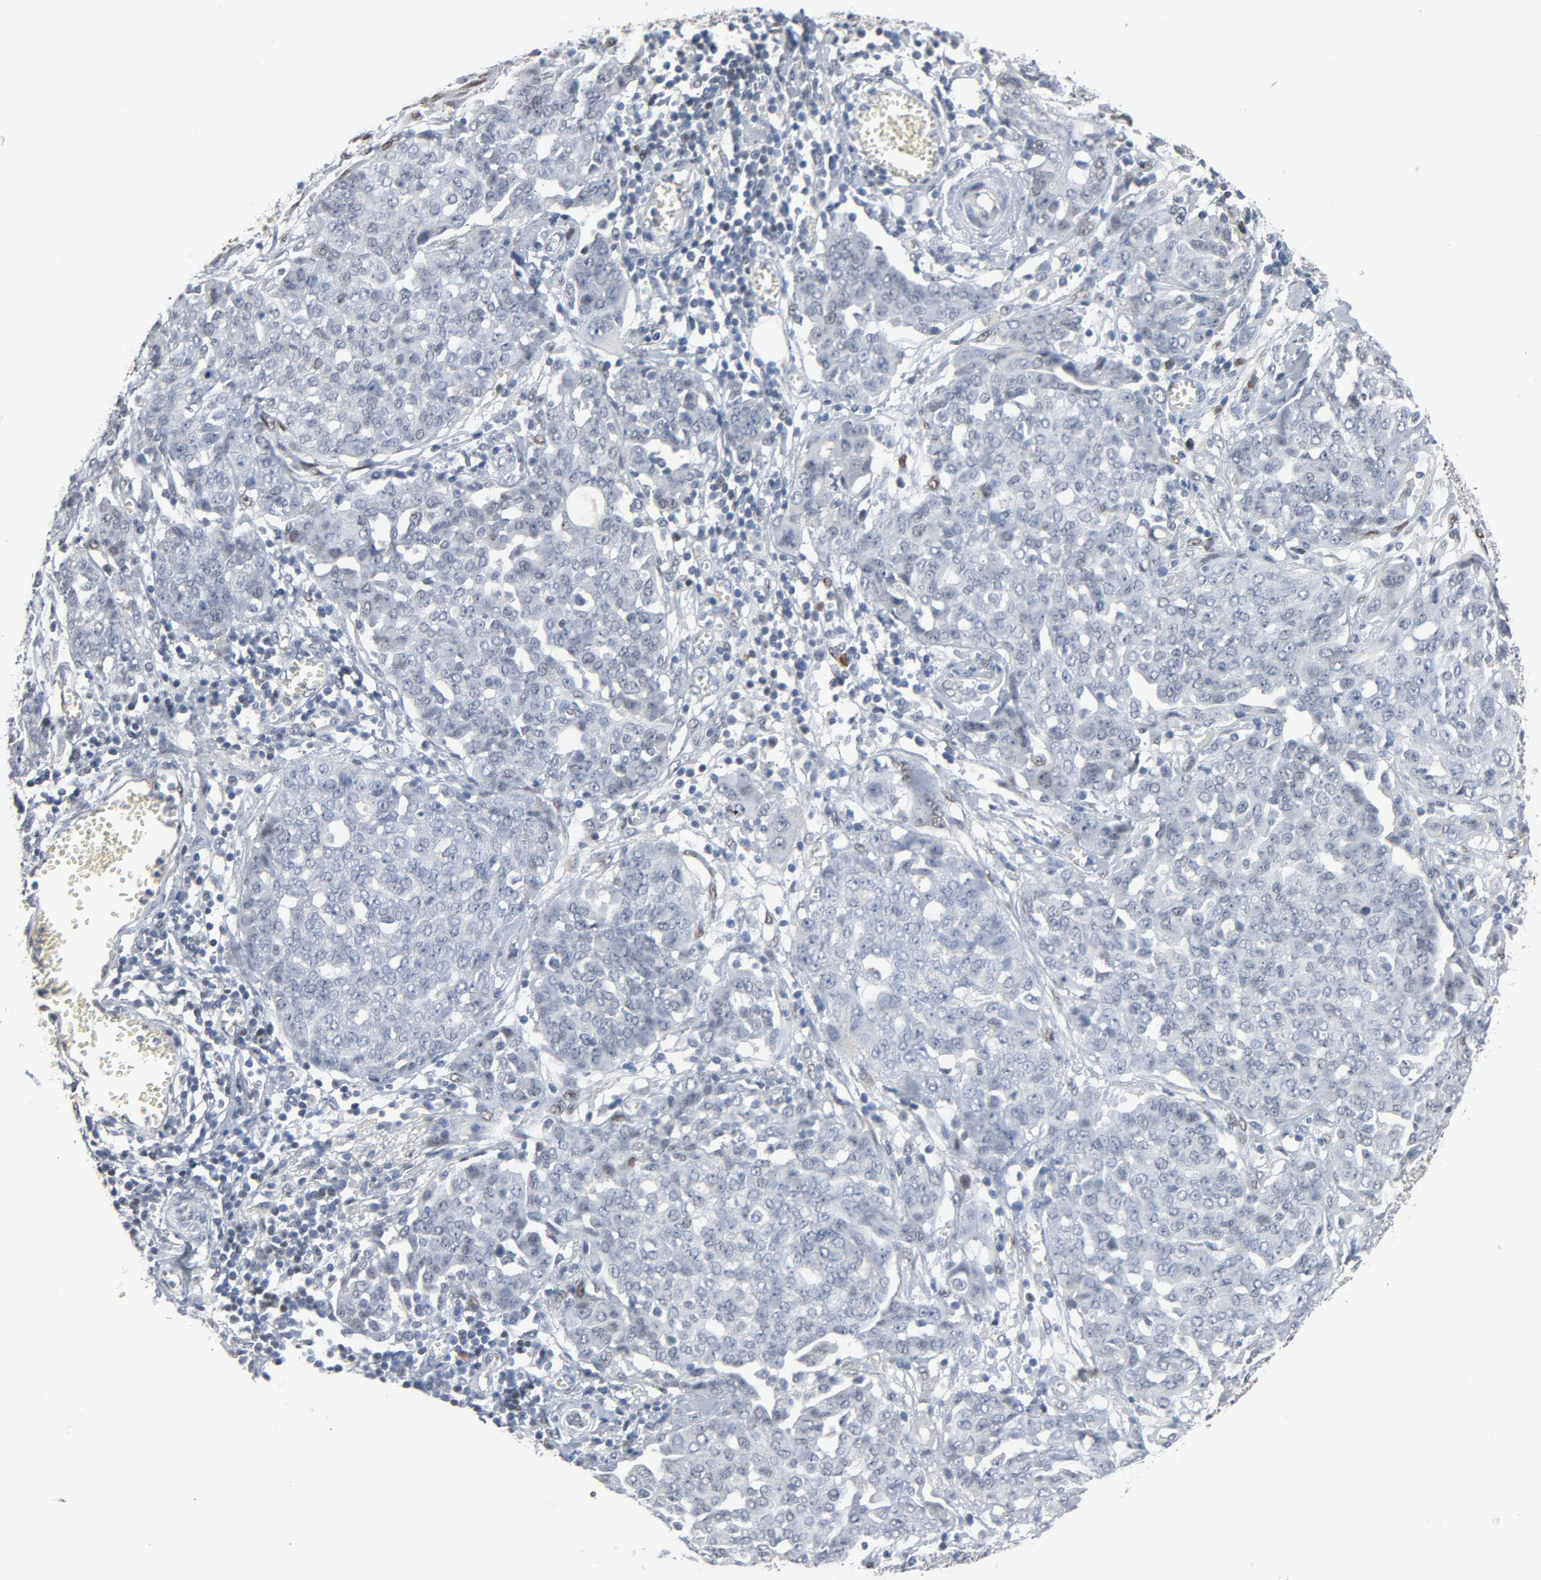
{"staining": {"intensity": "negative", "quantity": "none", "location": "none"}, "tissue": "ovarian cancer", "cell_type": "Tumor cells", "image_type": "cancer", "snomed": [{"axis": "morphology", "description": "Cystadenocarcinoma, serous, NOS"}, {"axis": "topography", "description": "Soft tissue"}, {"axis": "topography", "description": "Ovary"}], "caption": "IHC histopathology image of ovarian serous cystadenocarcinoma stained for a protein (brown), which displays no positivity in tumor cells.", "gene": "FOXP1", "patient": {"sex": "female", "age": 57}}